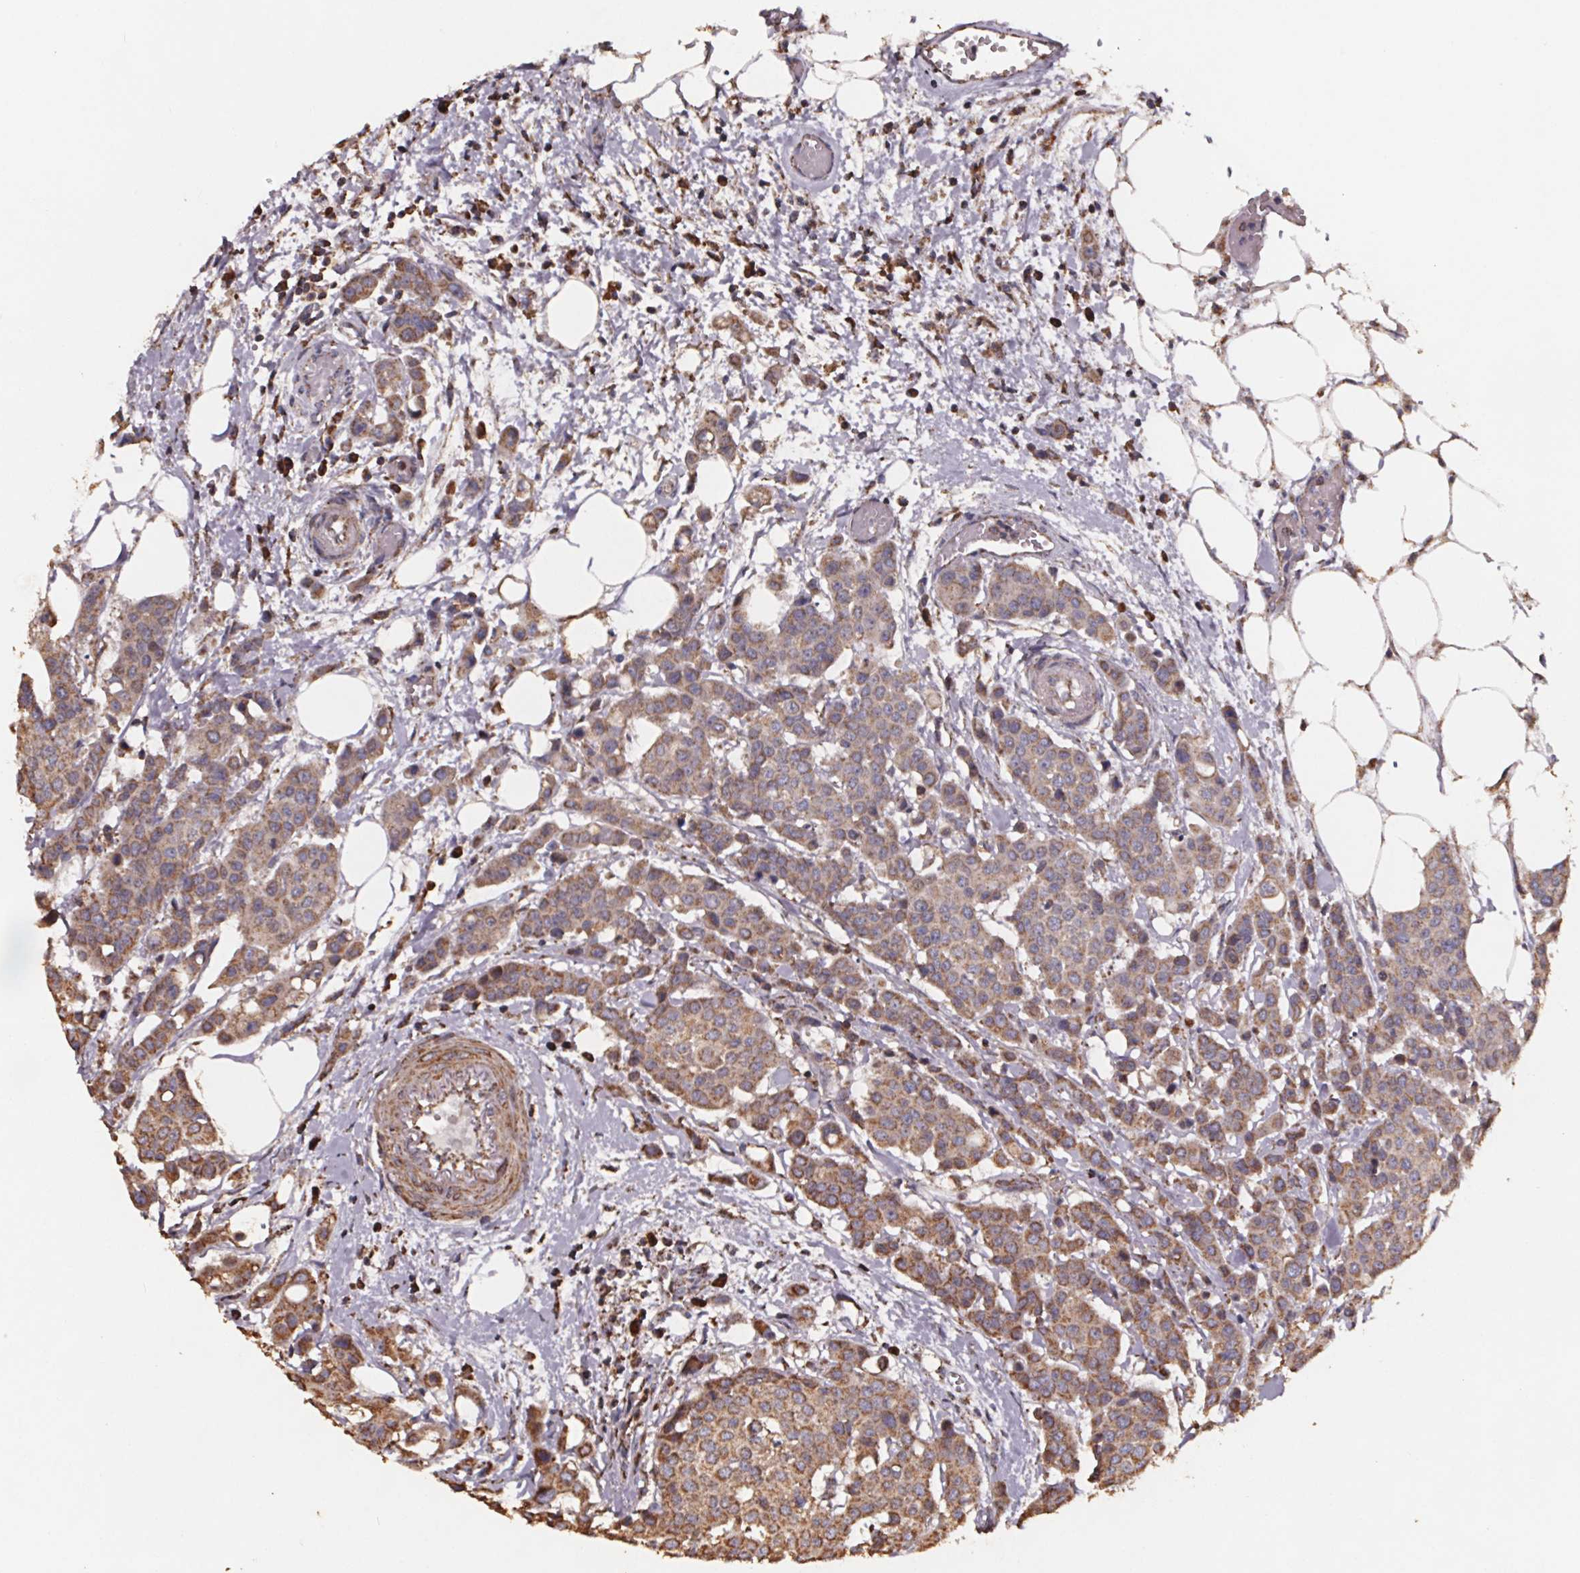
{"staining": {"intensity": "moderate", "quantity": ">75%", "location": "cytoplasmic/membranous"}, "tissue": "carcinoid", "cell_type": "Tumor cells", "image_type": "cancer", "snomed": [{"axis": "morphology", "description": "Carcinoid, malignant, NOS"}, {"axis": "topography", "description": "Colon"}], "caption": "Immunohistochemical staining of carcinoid demonstrates moderate cytoplasmic/membranous protein expression in about >75% of tumor cells. Using DAB (3,3'-diaminobenzidine) (brown) and hematoxylin (blue) stains, captured at high magnification using brightfield microscopy.", "gene": "SLC35D2", "patient": {"sex": "male", "age": 81}}